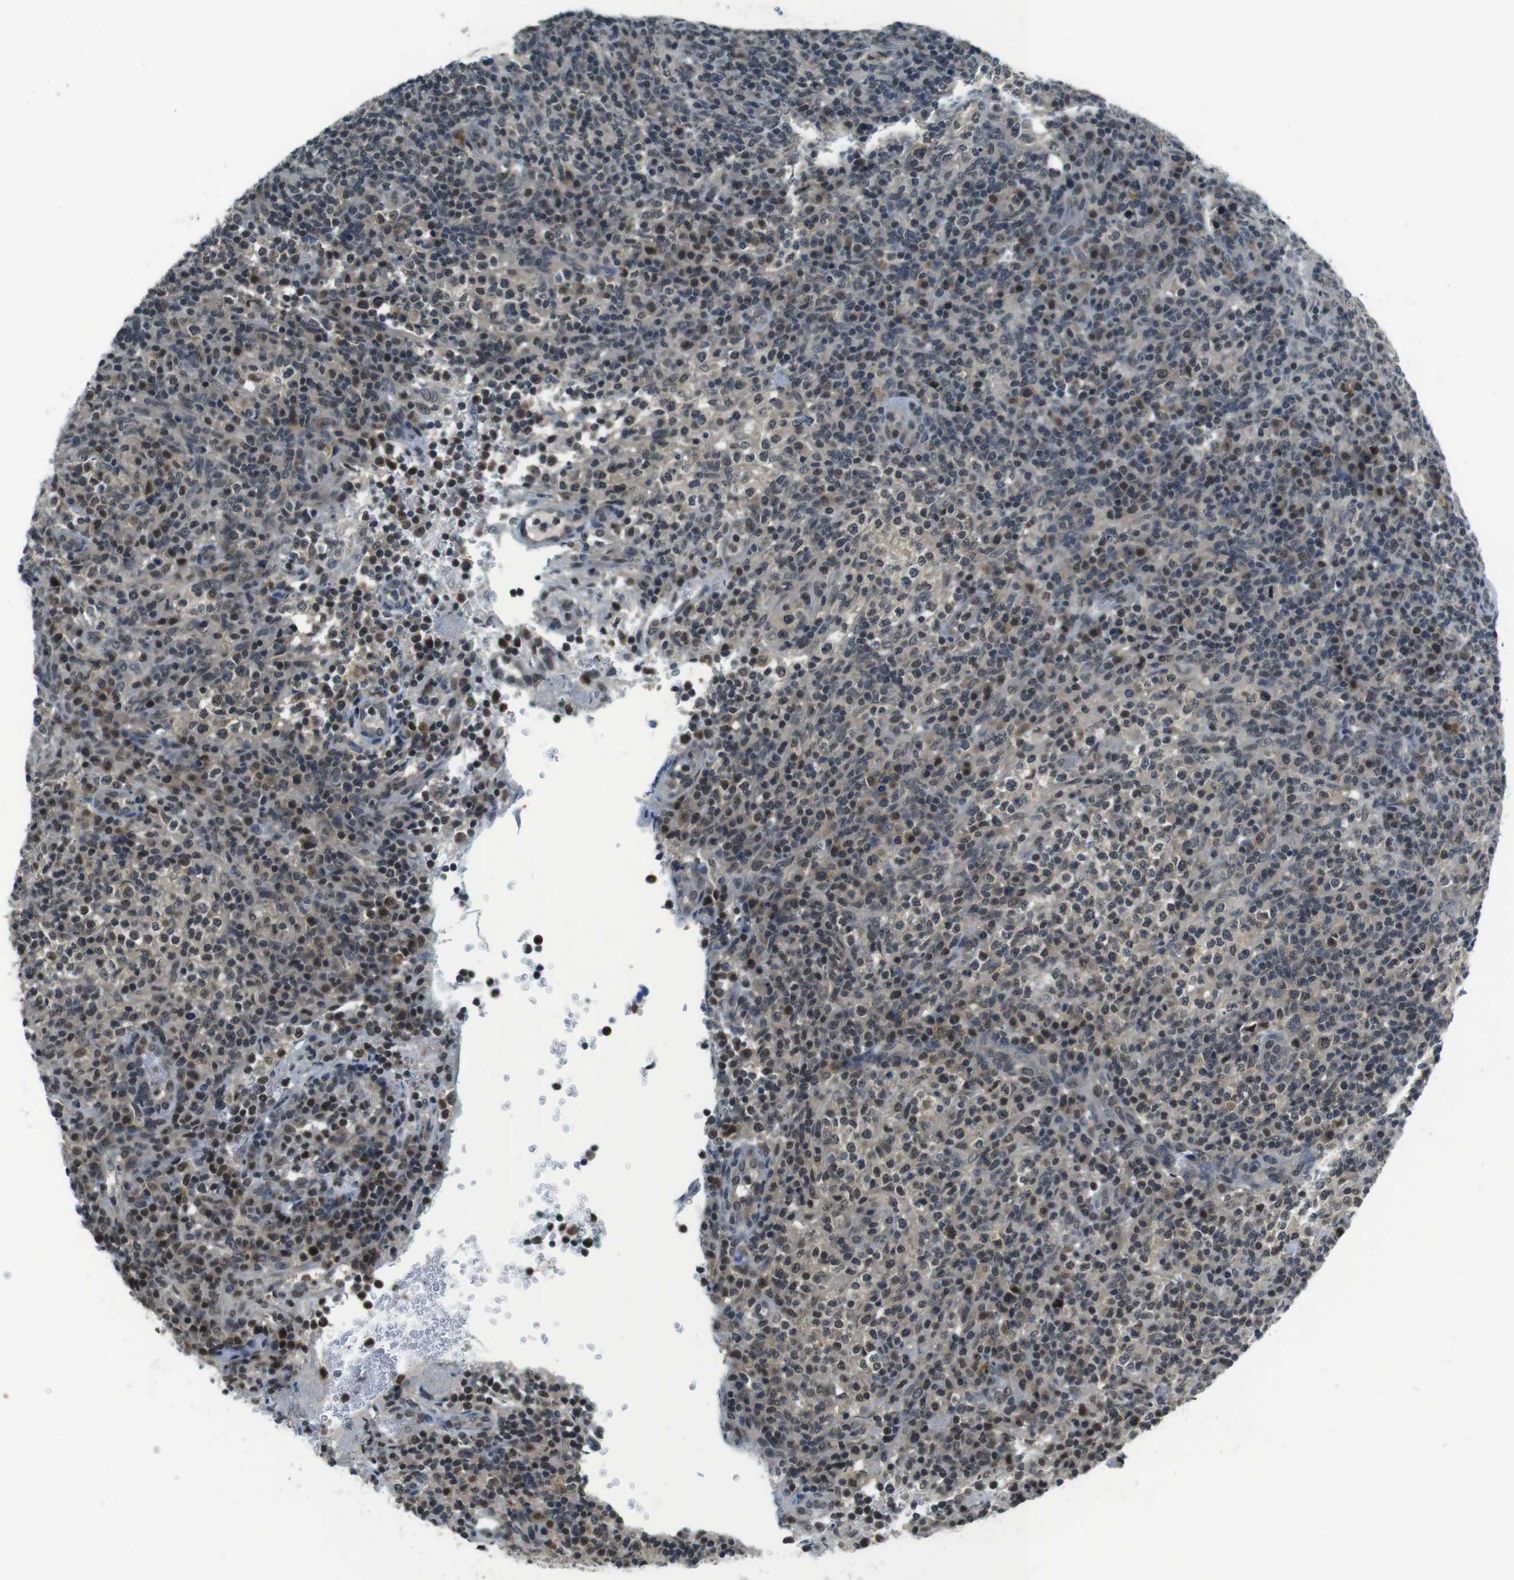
{"staining": {"intensity": "weak", "quantity": "25%-75%", "location": "cytoplasmic/membranous,nuclear"}, "tissue": "lymphoma", "cell_type": "Tumor cells", "image_type": "cancer", "snomed": [{"axis": "morphology", "description": "Malignant lymphoma, non-Hodgkin's type, High grade"}, {"axis": "topography", "description": "Lymph node"}], "caption": "A micrograph of human malignant lymphoma, non-Hodgkin's type (high-grade) stained for a protein exhibits weak cytoplasmic/membranous and nuclear brown staining in tumor cells. (IHC, brightfield microscopy, high magnification).", "gene": "NEK4", "patient": {"sex": "female", "age": 76}}